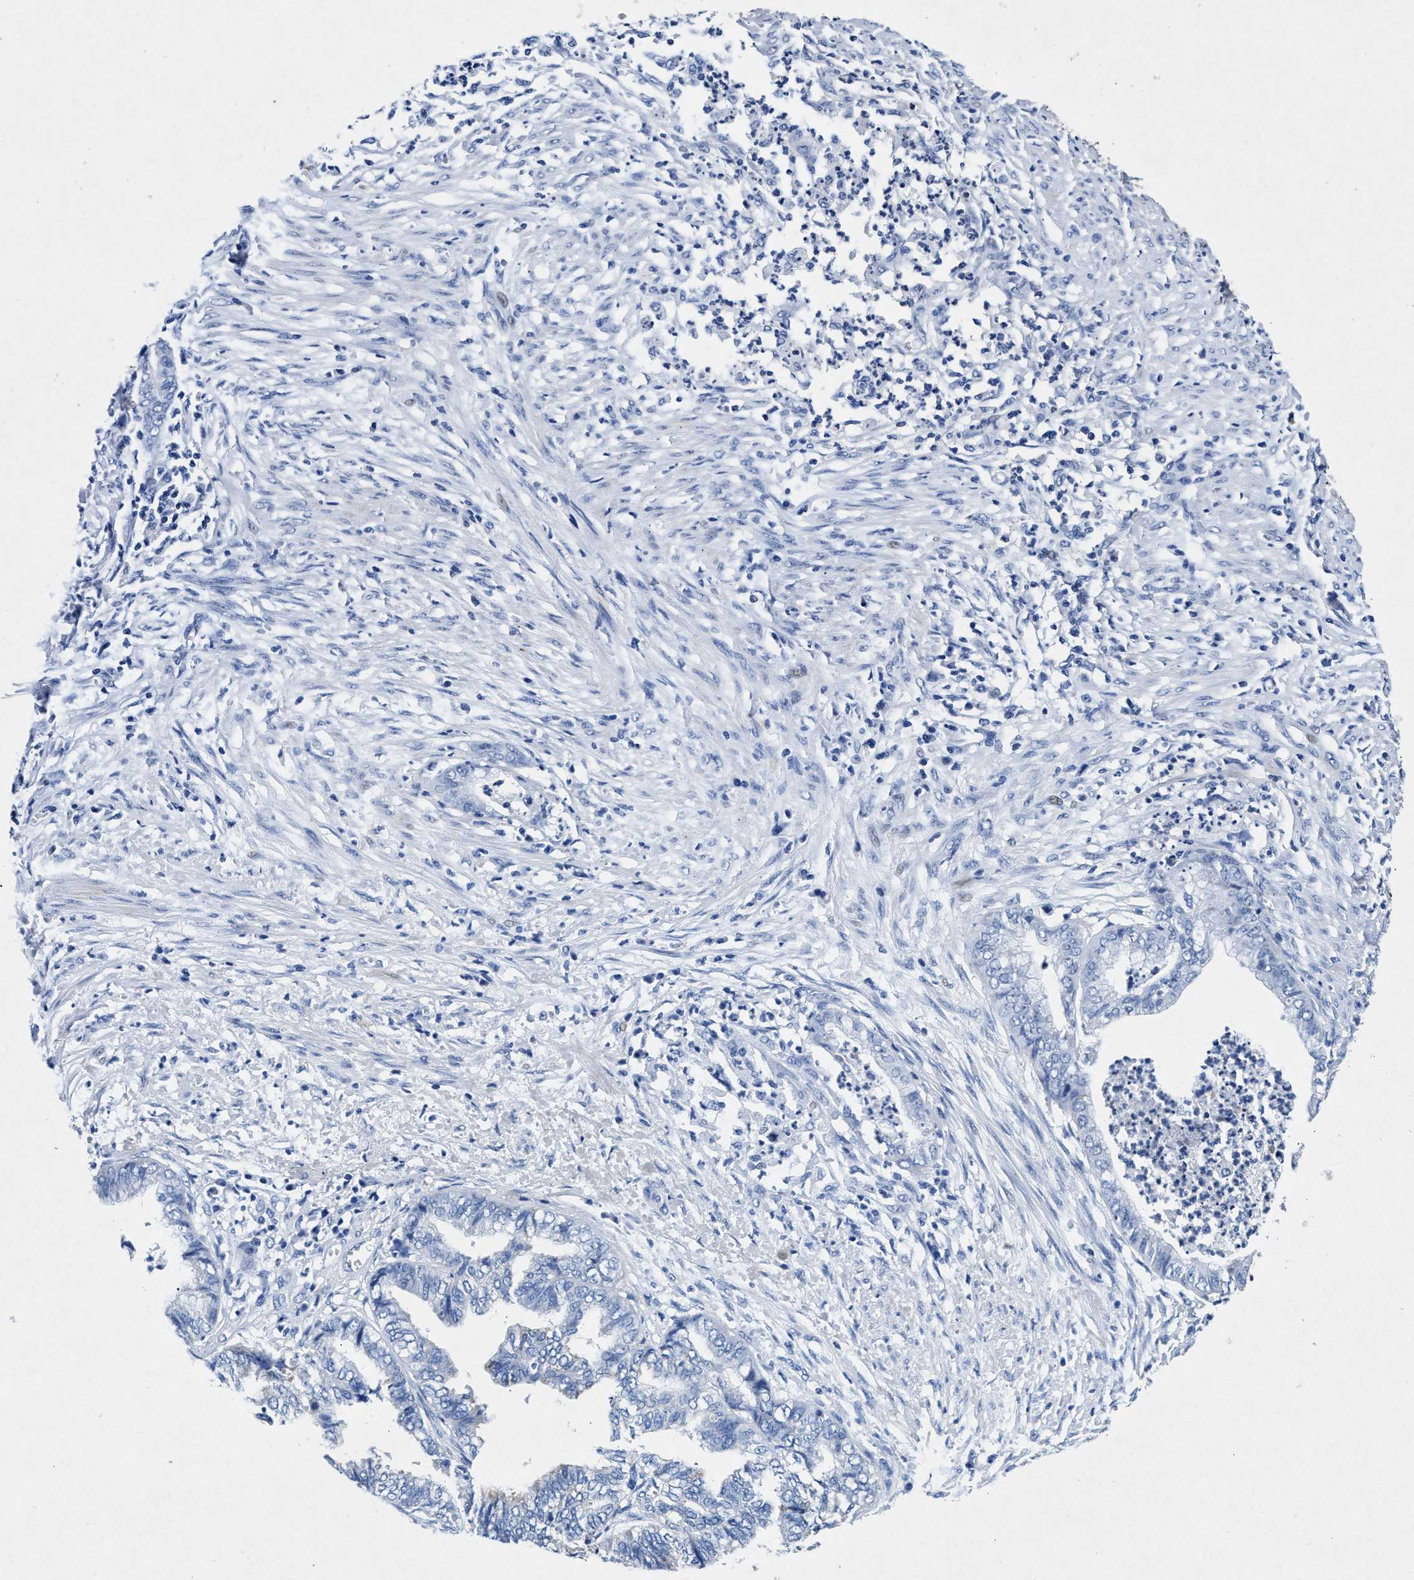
{"staining": {"intensity": "negative", "quantity": "none", "location": "none"}, "tissue": "endometrial cancer", "cell_type": "Tumor cells", "image_type": "cancer", "snomed": [{"axis": "morphology", "description": "Necrosis, NOS"}, {"axis": "morphology", "description": "Adenocarcinoma, NOS"}, {"axis": "topography", "description": "Endometrium"}], "caption": "Immunohistochemical staining of endometrial adenocarcinoma demonstrates no significant expression in tumor cells.", "gene": "MAP6", "patient": {"sex": "female", "age": 79}}